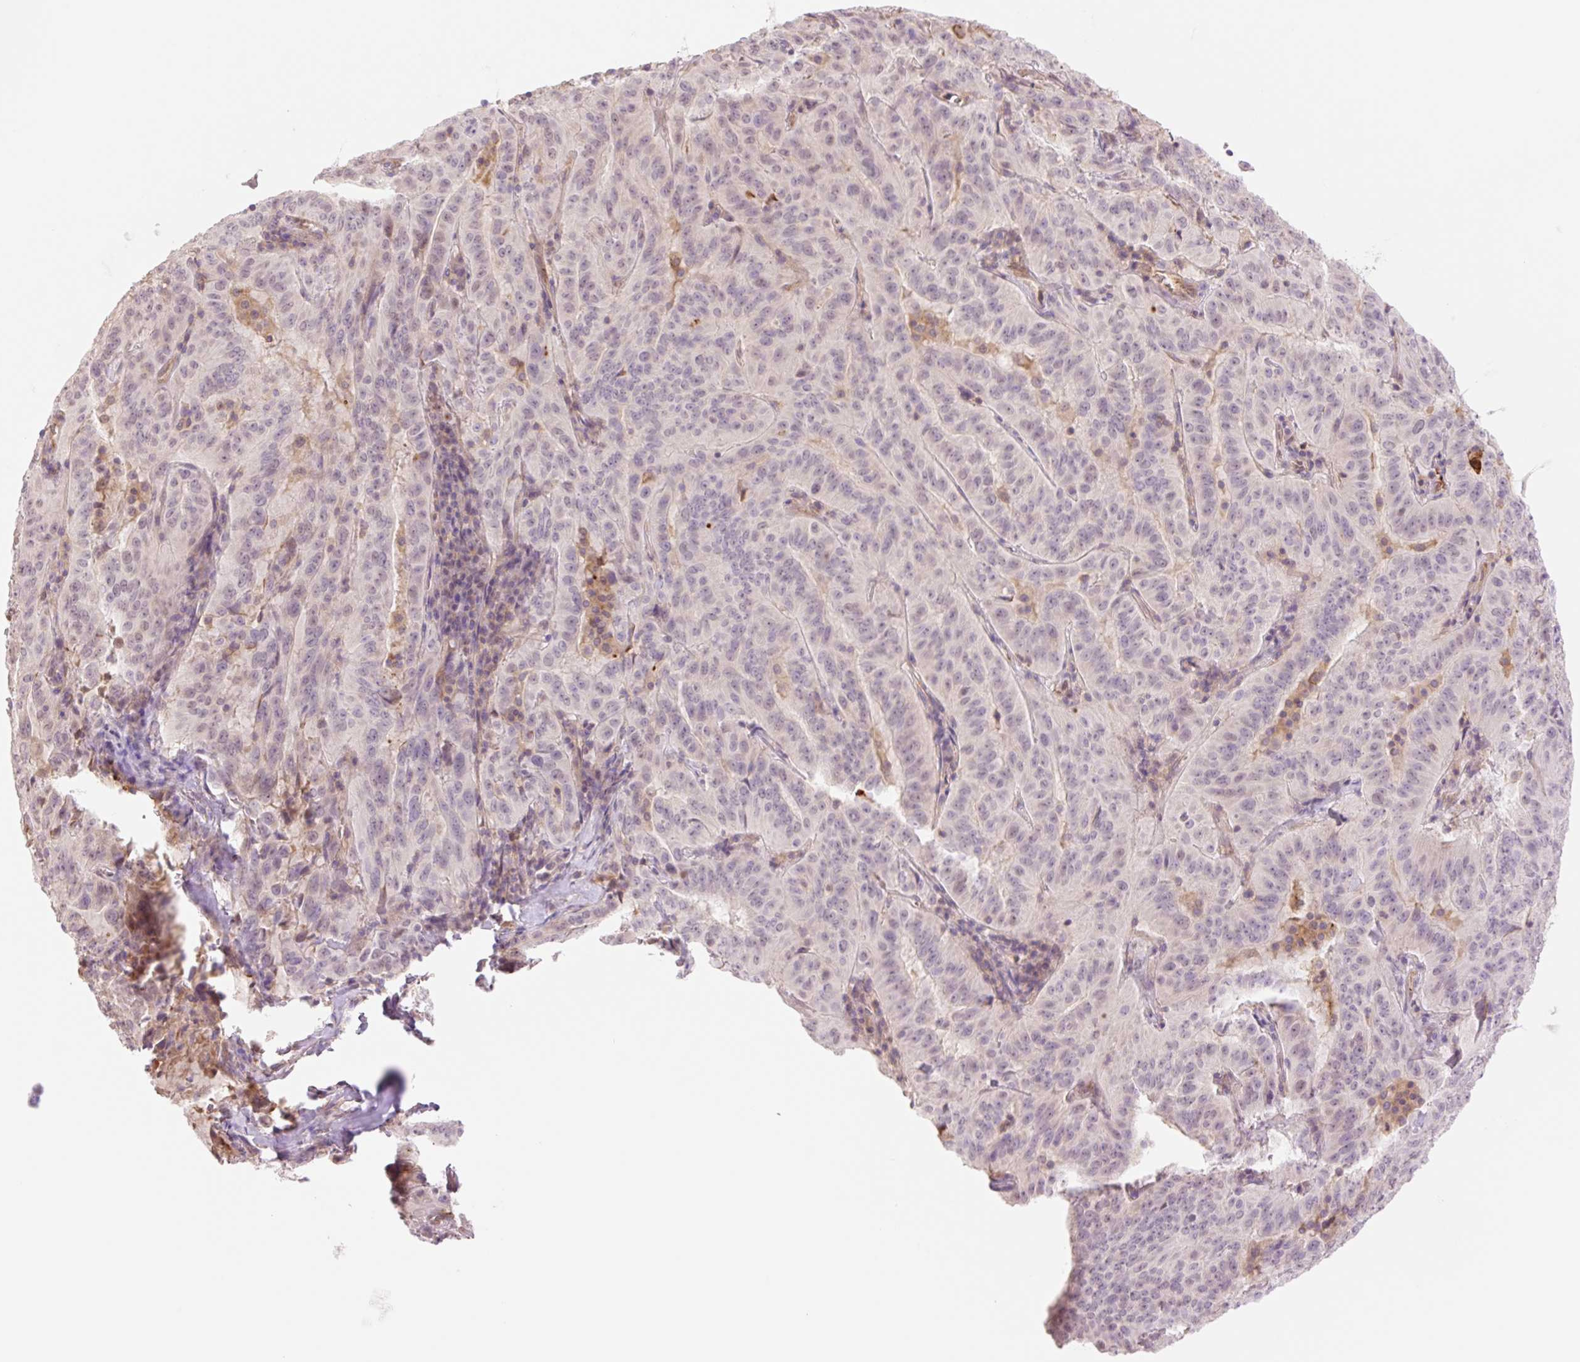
{"staining": {"intensity": "weak", "quantity": "<25%", "location": "nuclear"}, "tissue": "pancreatic cancer", "cell_type": "Tumor cells", "image_type": "cancer", "snomed": [{"axis": "morphology", "description": "Adenocarcinoma, NOS"}, {"axis": "topography", "description": "Pancreas"}], "caption": "Immunohistochemical staining of adenocarcinoma (pancreatic) displays no significant expression in tumor cells. (DAB (3,3'-diaminobenzidine) immunohistochemistry (IHC) visualized using brightfield microscopy, high magnification).", "gene": "HEBP1", "patient": {"sex": "male", "age": 63}}